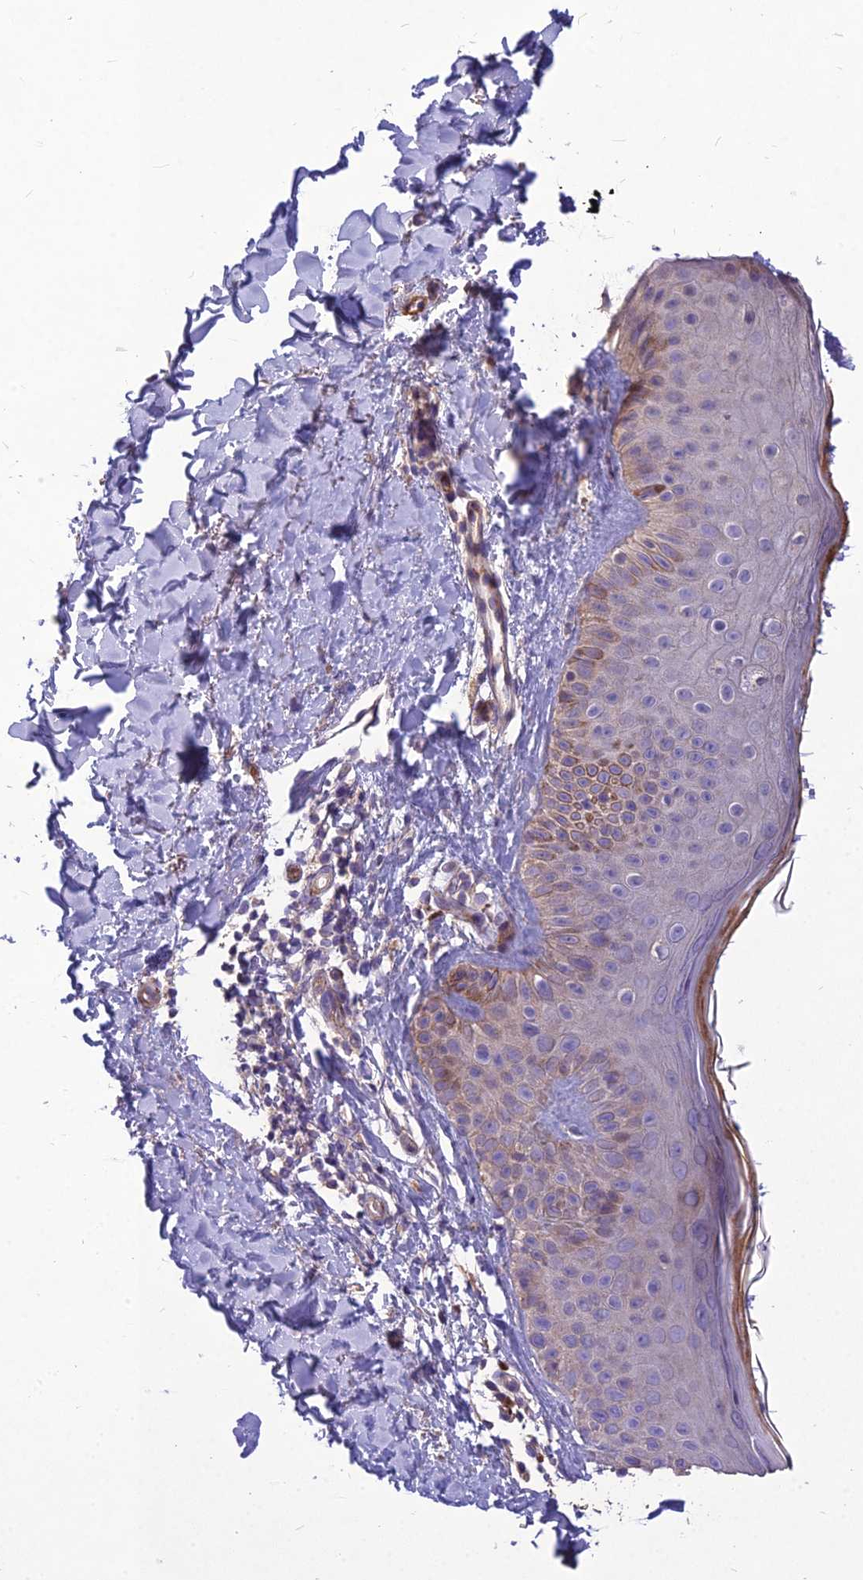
{"staining": {"intensity": "negative", "quantity": "none", "location": "none"}, "tissue": "skin", "cell_type": "Fibroblasts", "image_type": "normal", "snomed": [{"axis": "morphology", "description": "Normal tissue, NOS"}, {"axis": "topography", "description": "Skin"}], "caption": "A high-resolution micrograph shows immunohistochemistry staining of normal skin, which displays no significant expression in fibroblasts.", "gene": "CLUH", "patient": {"sex": "male", "age": 52}}